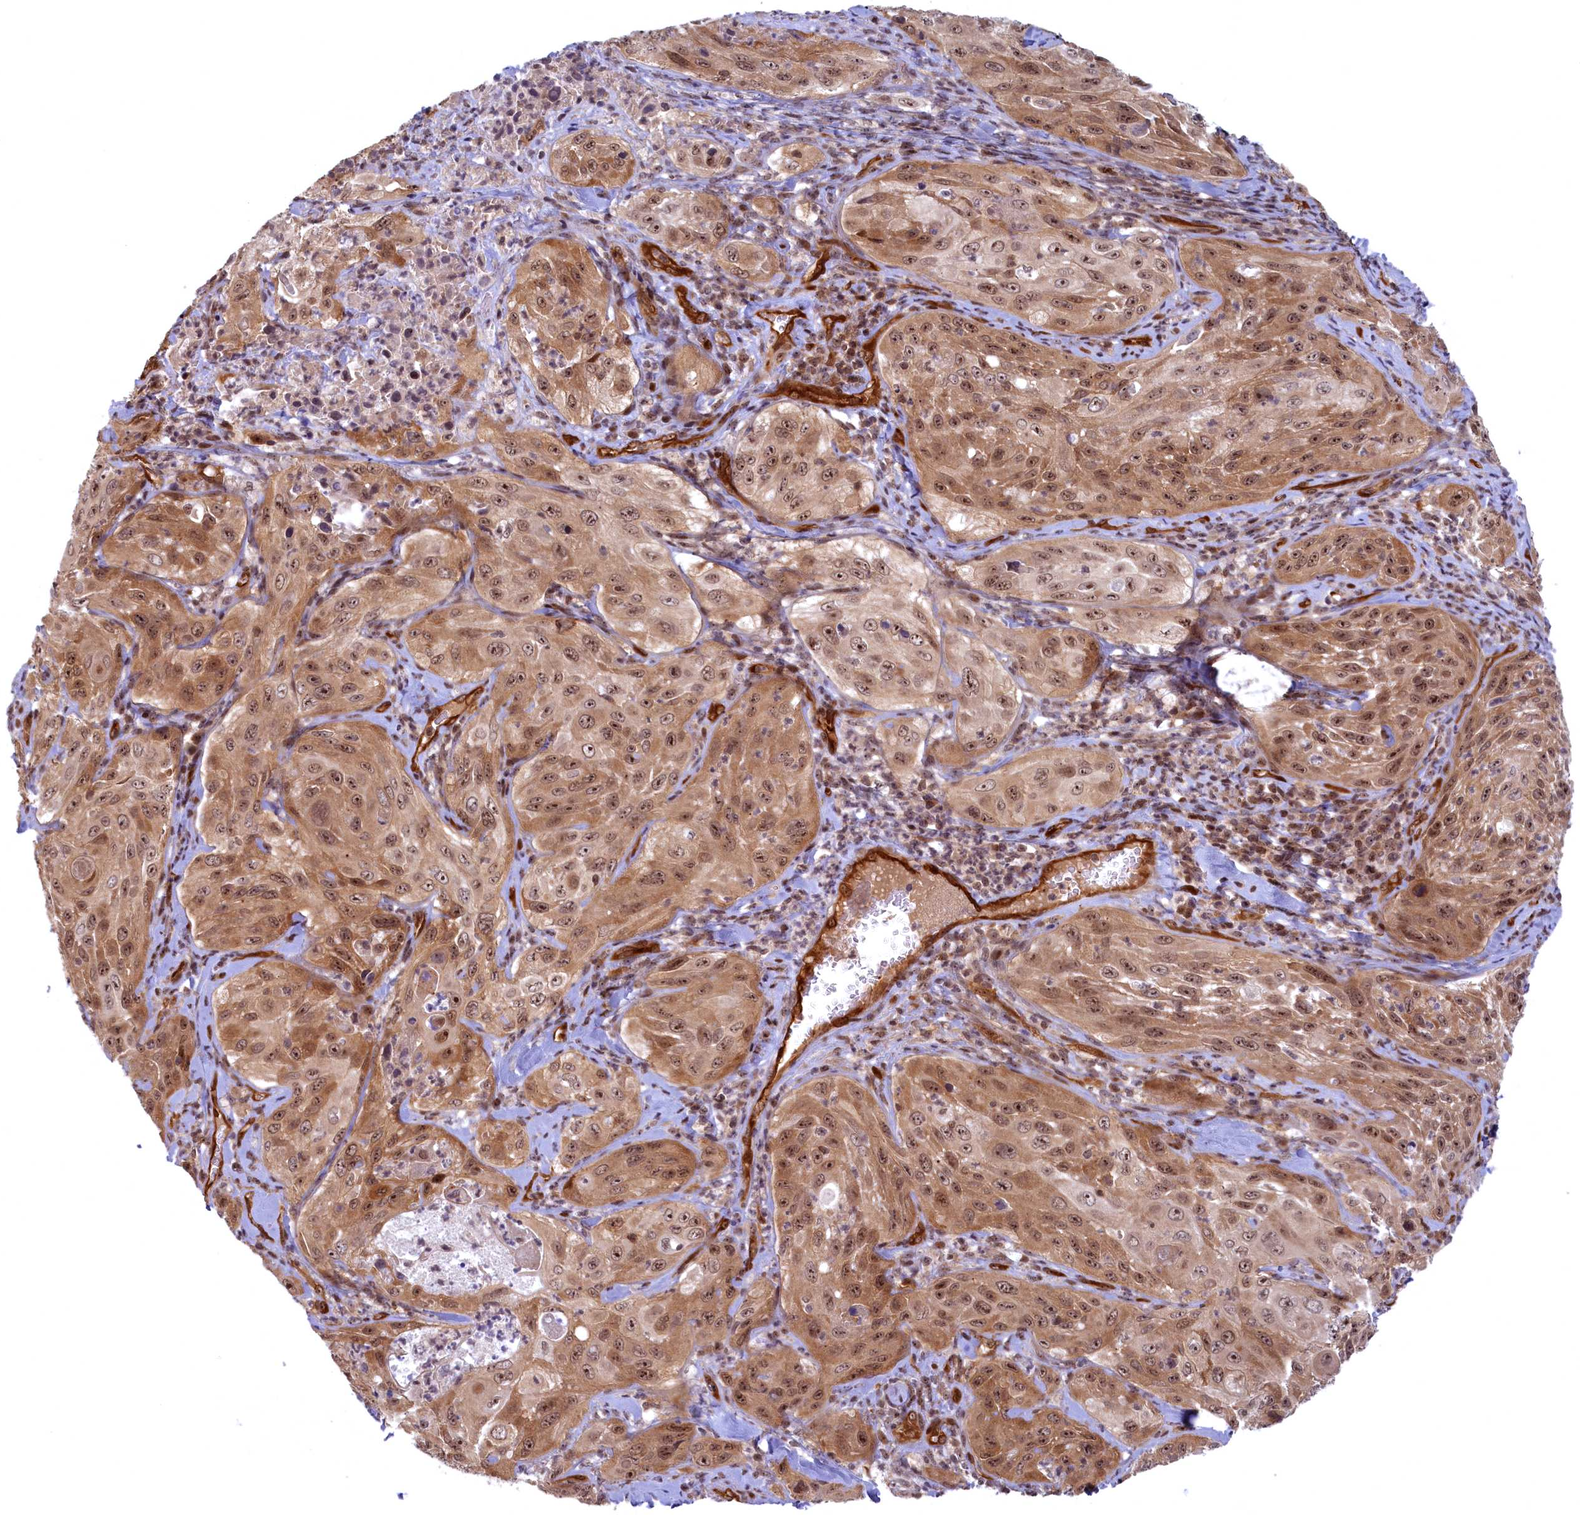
{"staining": {"intensity": "moderate", "quantity": ">75%", "location": "cytoplasmic/membranous,nuclear"}, "tissue": "cervical cancer", "cell_type": "Tumor cells", "image_type": "cancer", "snomed": [{"axis": "morphology", "description": "Squamous cell carcinoma, NOS"}, {"axis": "topography", "description": "Cervix"}], "caption": "Immunohistochemical staining of cervical cancer reveals medium levels of moderate cytoplasmic/membranous and nuclear protein positivity in about >75% of tumor cells. (Stains: DAB (3,3'-diaminobenzidine) in brown, nuclei in blue, Microscopy: brightfield microscopy at high magnification).", "gene": "SNRK", "patient": {"sex": "female", "age": 42}}